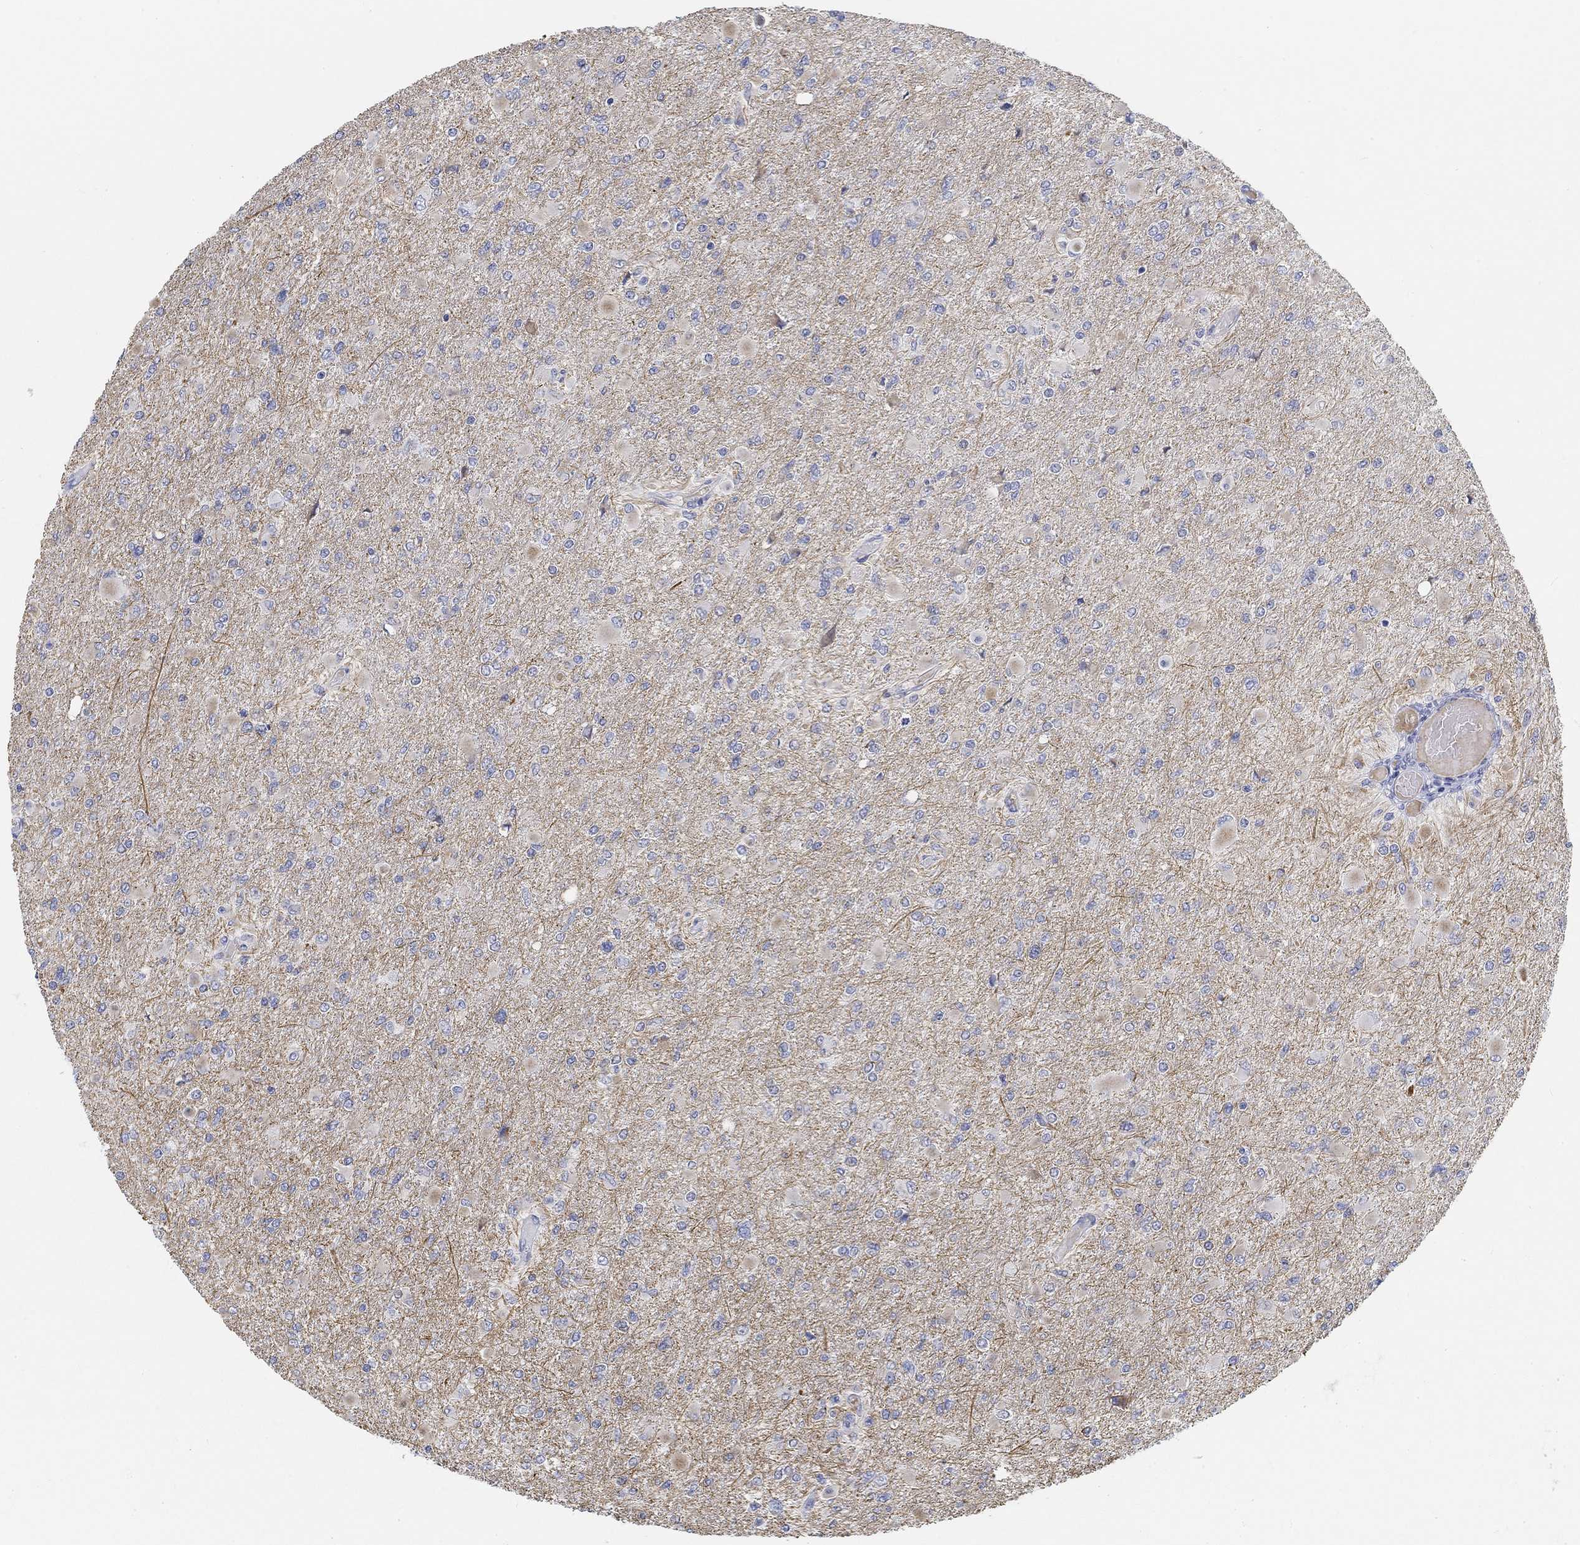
{"staining": {"intensity": "moderate", "quantity": "<25%", "location": "cytoplasmic/membranous"}, "tissue": "glioma", "cell_type": "Tumor cells", "image_type": "cancer", "snomed": [{"axis": "morphology", "description": "Glioma, malignant, High grade"}, {"axis": "topography", "description": "Cerebral cortex"}], "caption": "Glioma stained with a brown dye shows moderate cytoplasmic/membranous positive staining in about <25% of tumor cells.", "gene": "SNTG2", "patient": {"sex": "female", "age": 36}}